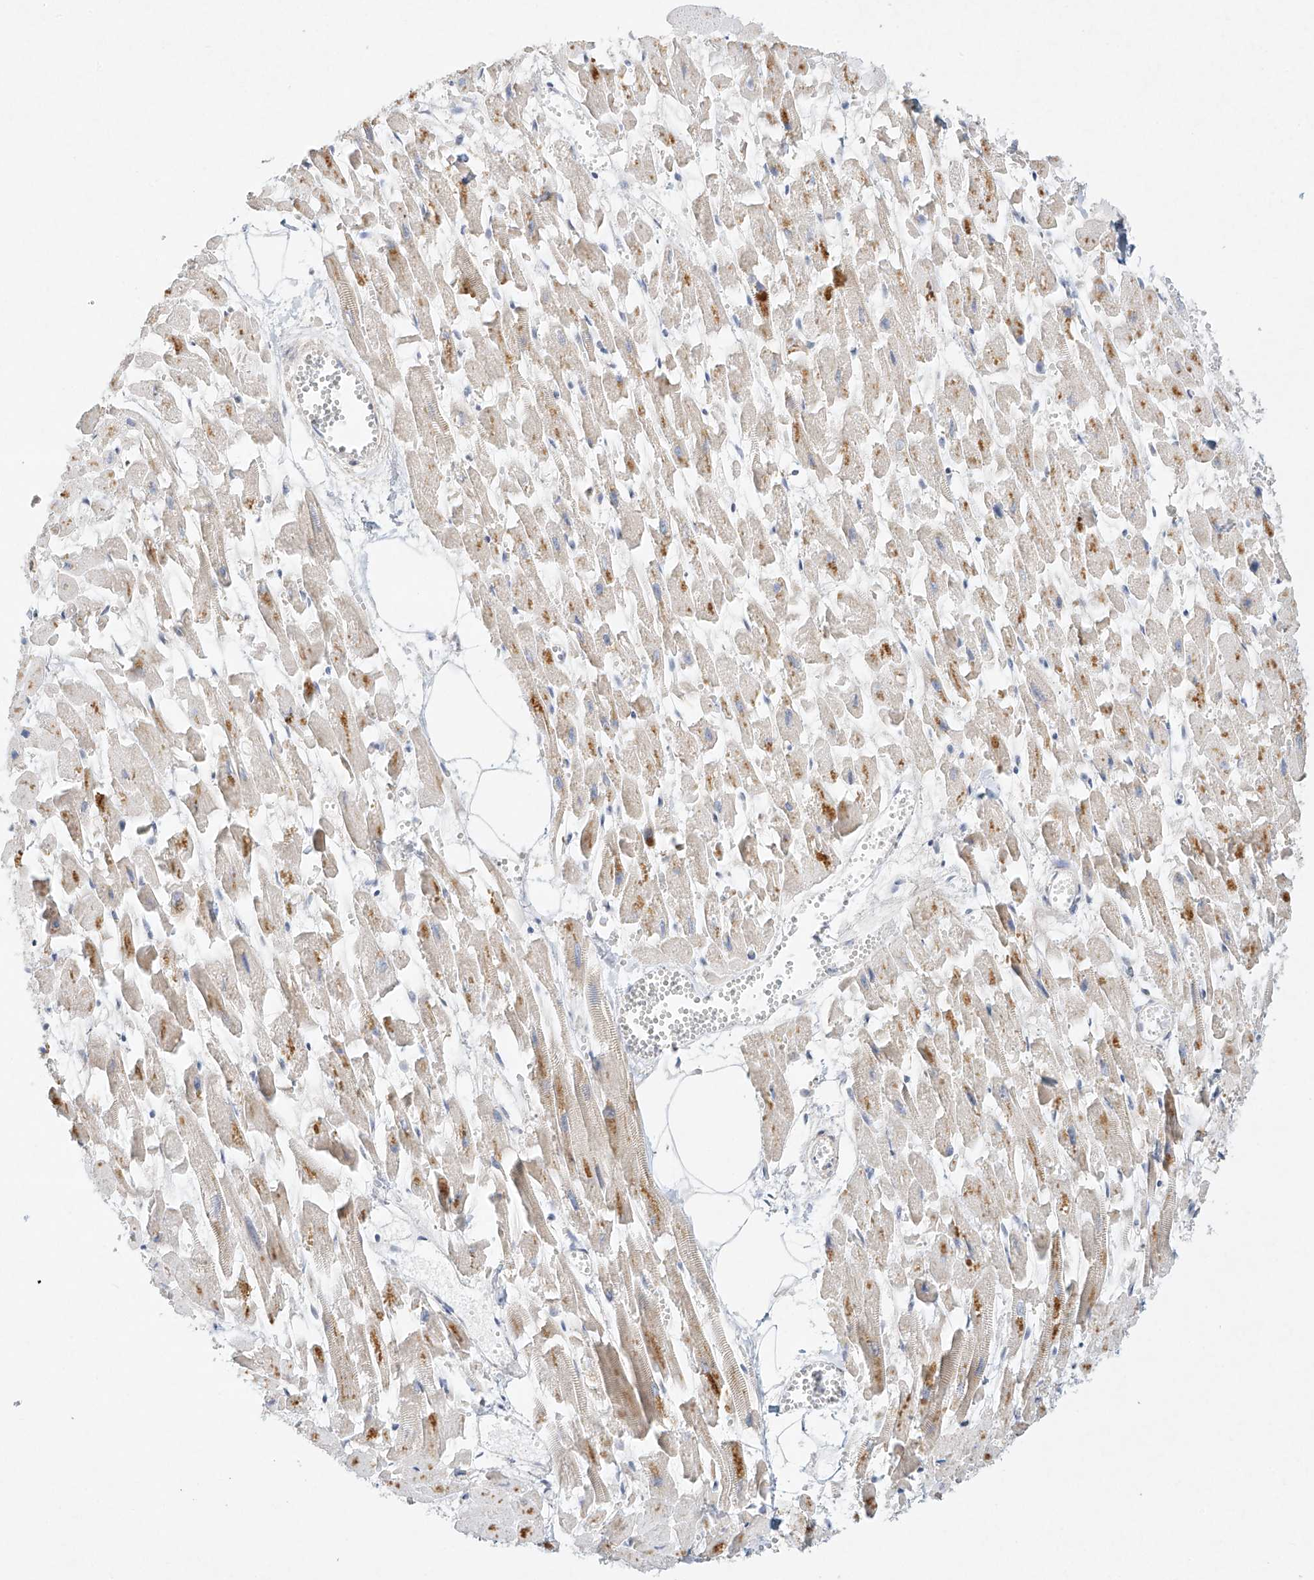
{"staining": {"intensity": "moderate", "quantity": "<25%", "location": "cytoplasmic/membranous"}, "tissue": "heart muscle", "cell_type": "Cardiomyocytes", "image_type": "normal", "snomed": [{"axis": "morphology", "description": "Normal tissue, NOS"}, {"axis": "topography", "description": "Heart"}], "caption": "Protein analysis of benign heart muscle demonstrates moderate cytoplasmic/membranous expression in approximately <25% of cardiomyocytes.", "gene": "TASP1", "patient": {"sex": "female", "age": 64}}